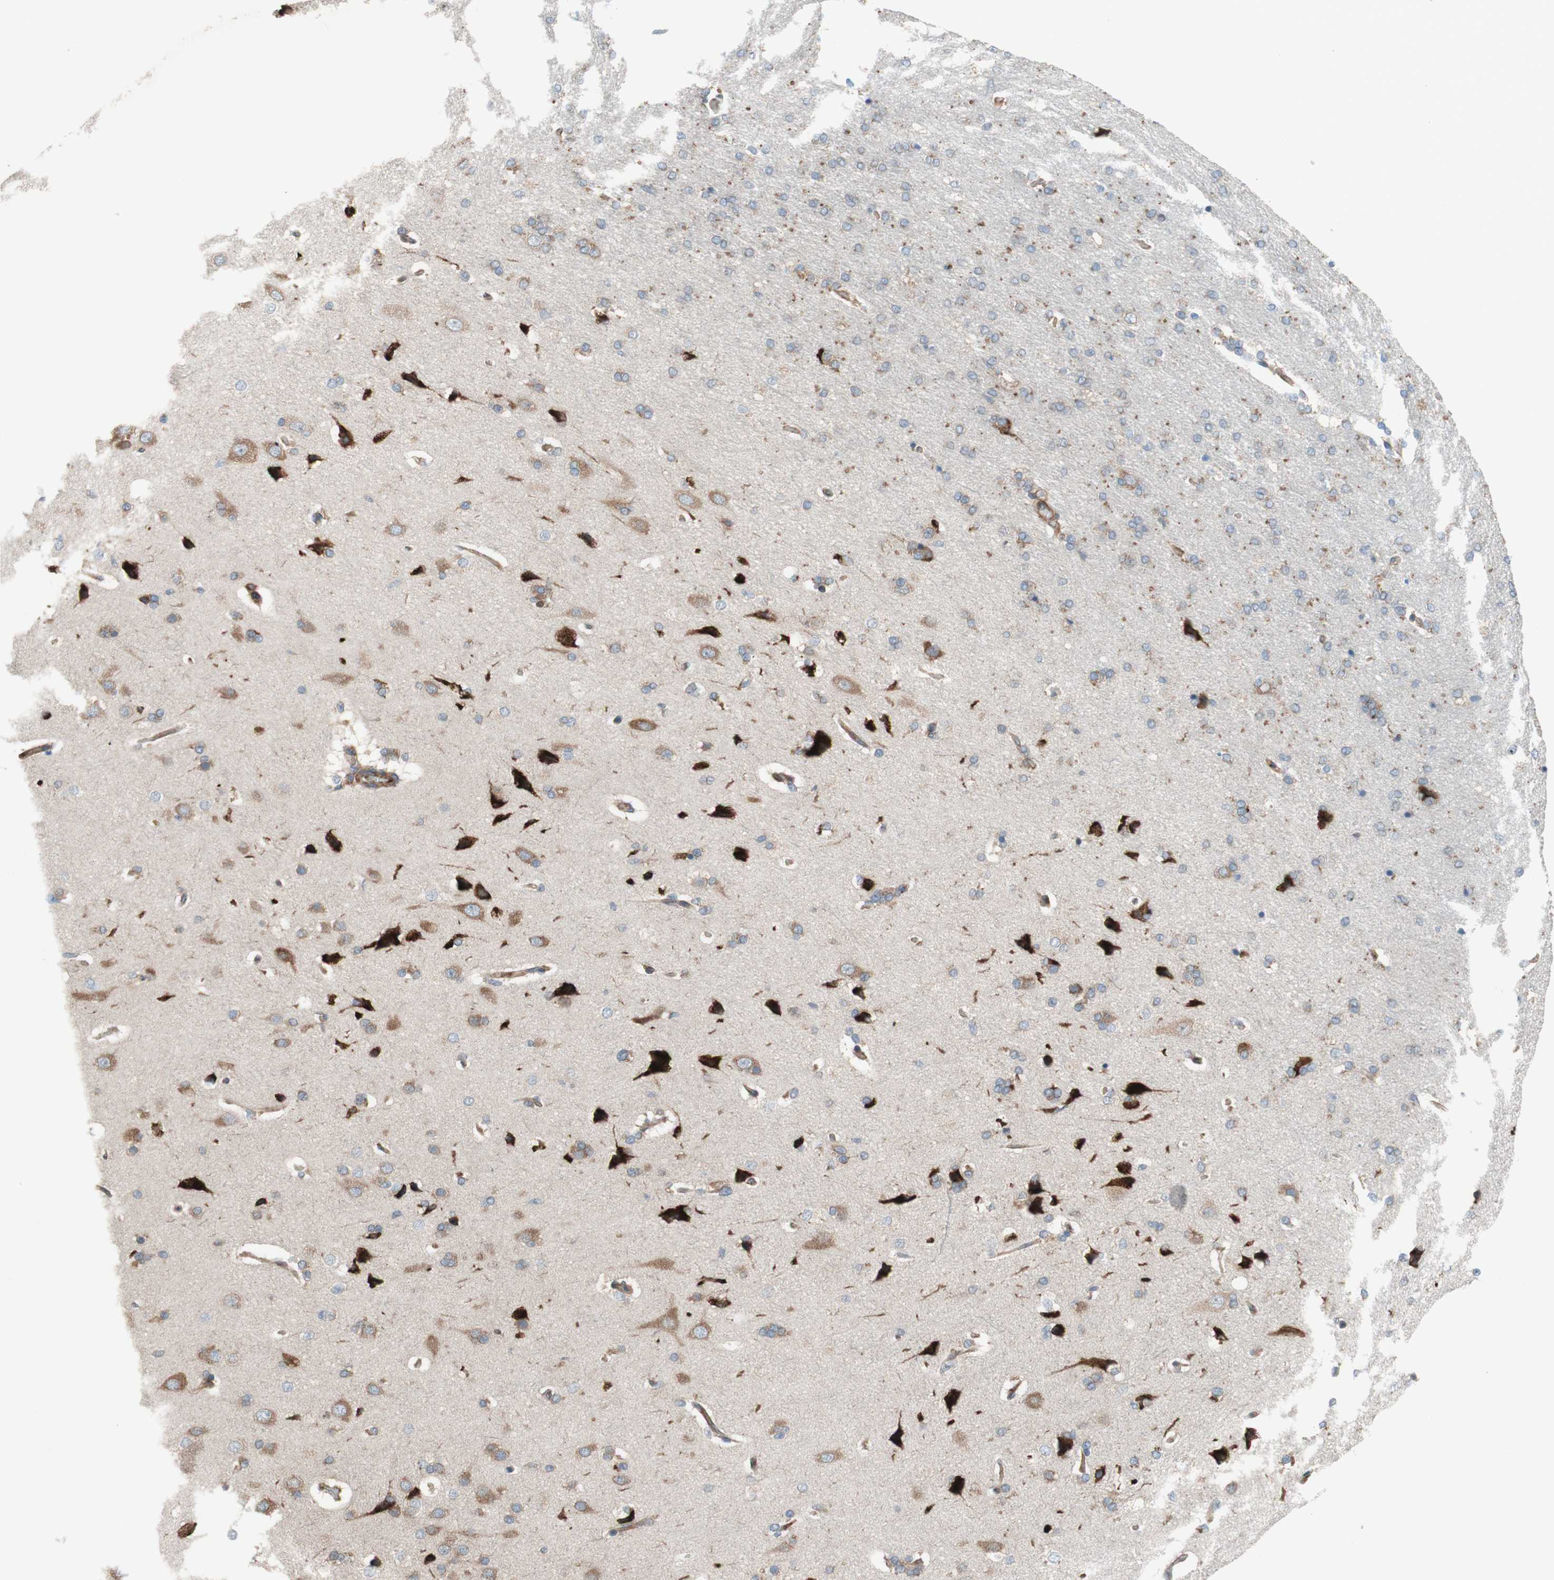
{"staining": {"intensity": "moderate", "quantity": ">75%", "location": "cytoplasmic/membranous"}, "tissue": "cerebral cortex", "cell_type": "Endothelial cells", "image_type": "normal", "snomed": [{"axis": "morphology", "description": "Normal tissue, NOS"}, {"axis": "topography", "description": "Cerebral cortex"}], "caption": "Moderate cytoplasmic/membranous positivity for a protein is seen in approximately >75% of endothelial cells of normal cerebral cortex using IHC.", "gene": "CCN4", "patient": {"sex": "male", "age": 62}}